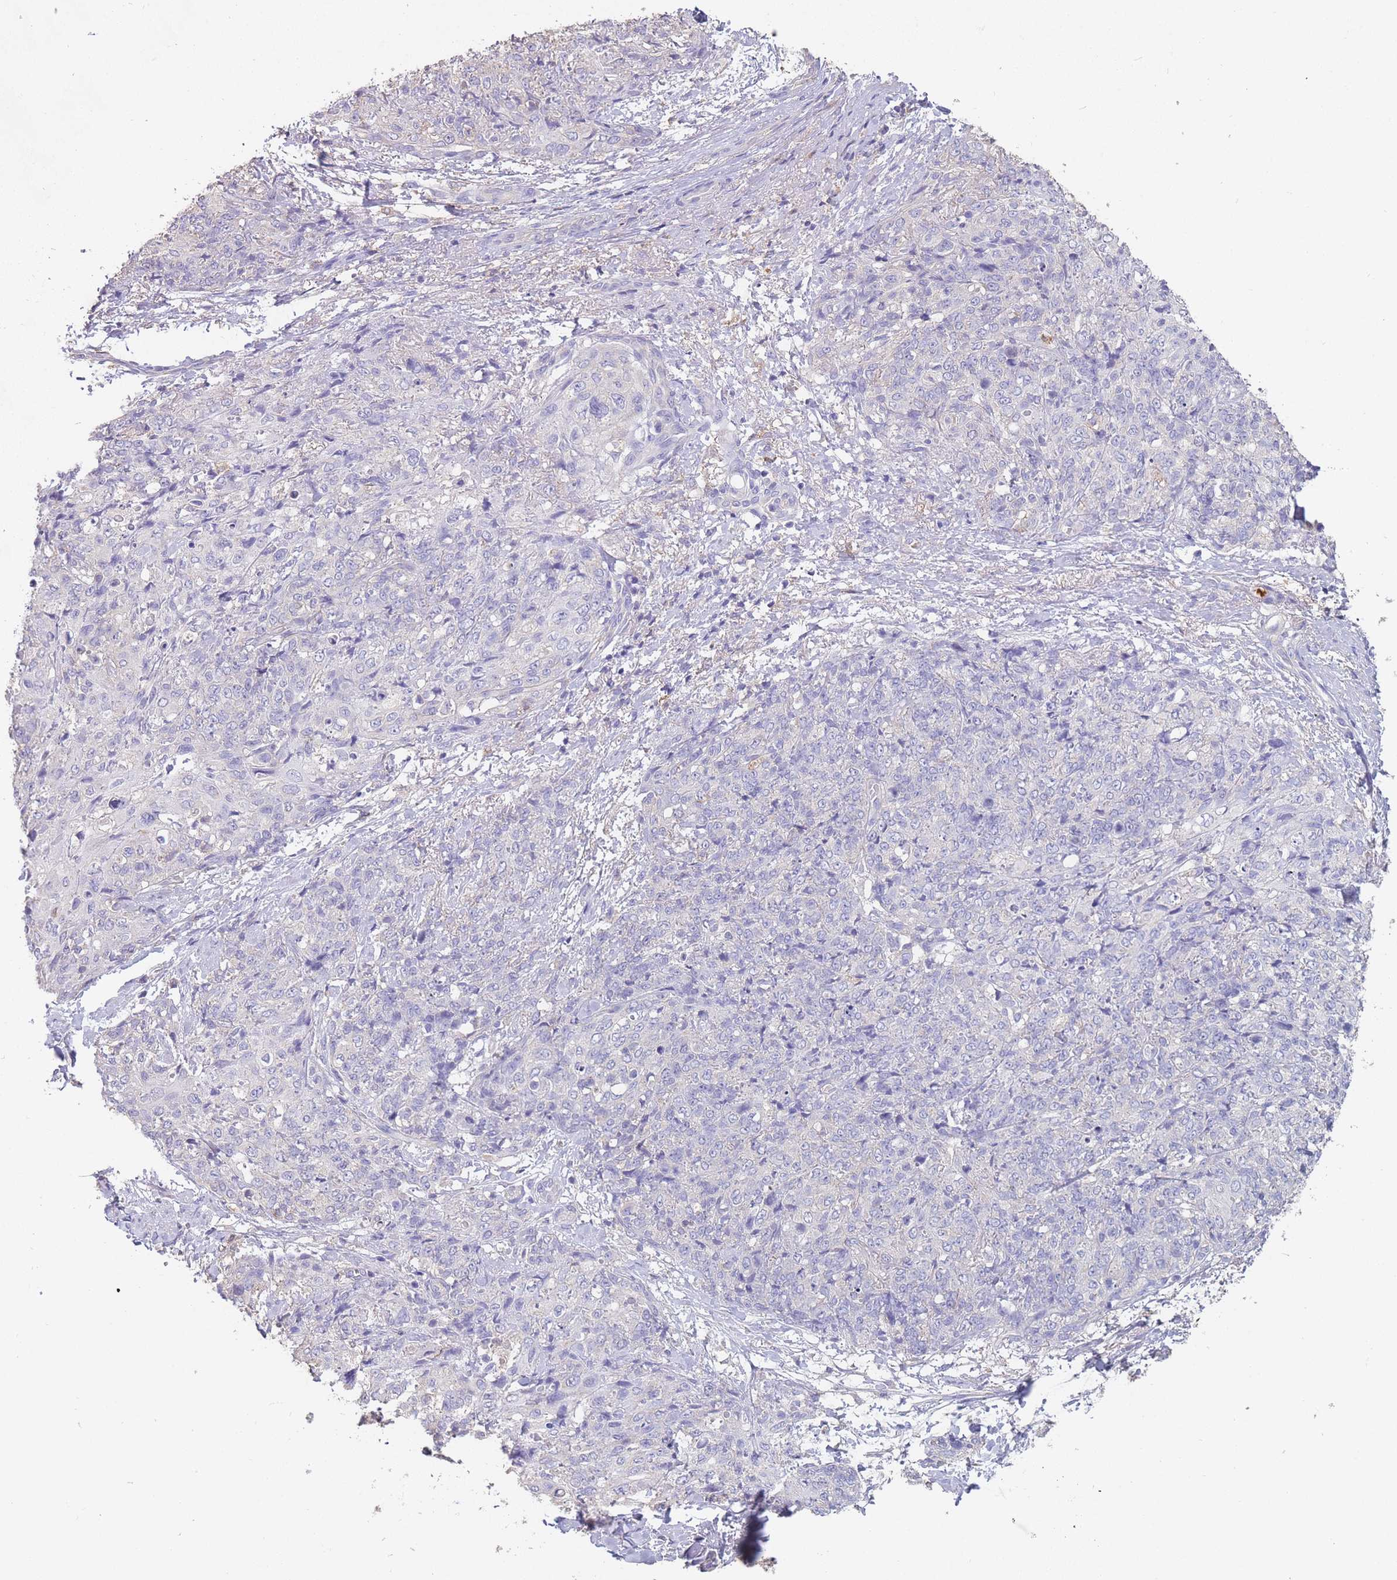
{"staining": {"intensity": "negative", "quantity": "none", "location": "none"}, "tissue": "skin cancer", "cell_type": "Tumor cells", "image_type": "cancer", "snomed": [{"axis": "morphology", "description": "Squamous cell carcinoma, NOS"}, {"axis": "topography", "description": "Skin"}, {"axis": "topography", "description": "Vulva"}], "caption": "Image shows no protein positivity in tumor cells of skin squamous cell carcinoma tissue. Nuclei are stained in blue.", "gene": "CLEC12A", "patient": {"sex": "female", "age": 85}}